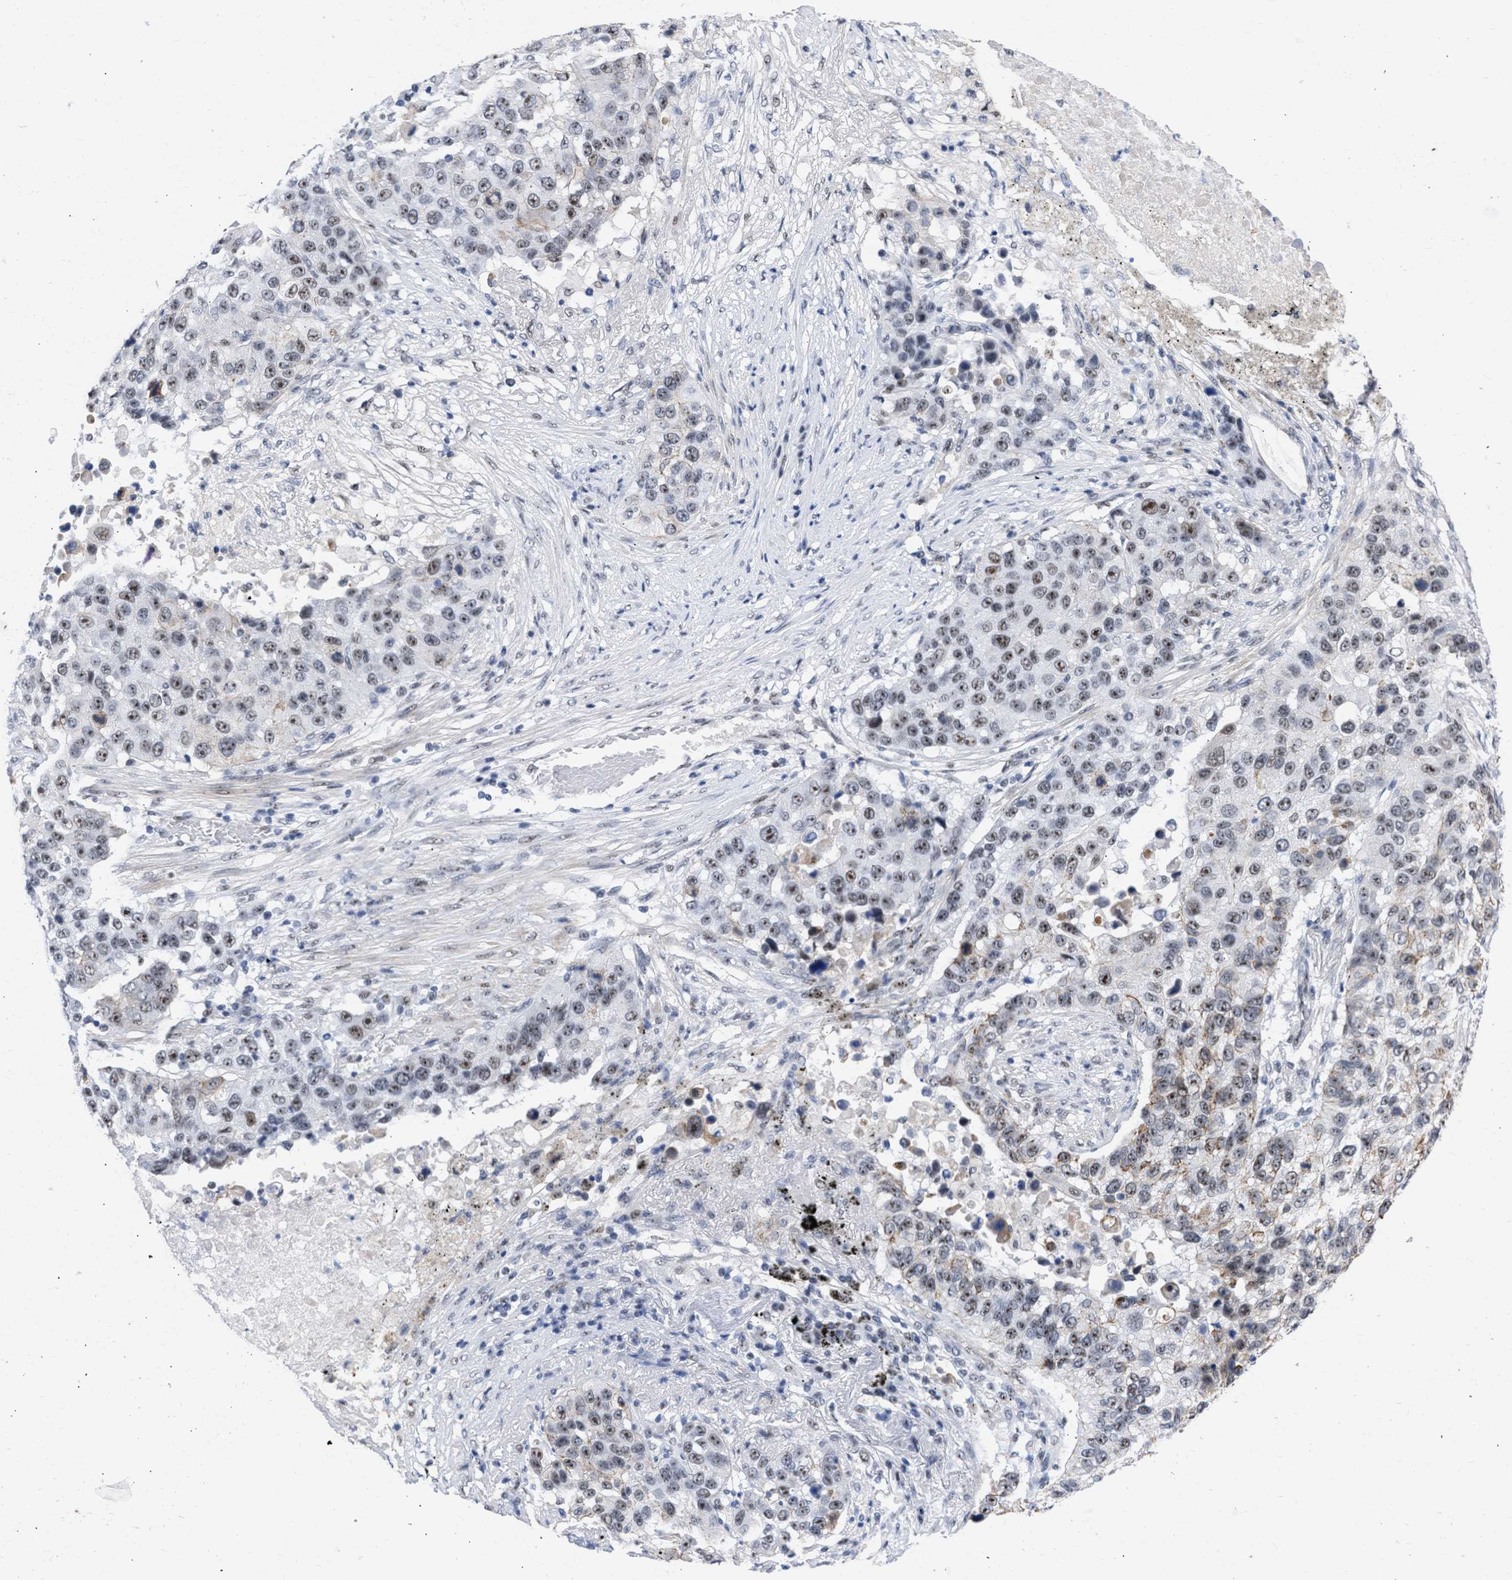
{"staining": {"intensity": "moderate", "quantity": ">75%", "location": "cytoplasmic/membranous,nuclear"}, "tissue": "lung cancer", "cell_type": "Tumor cells", "image_type": "cancer", "snomed": [{"axis": "morphology", "description": "Squamous cell carcinoma, NOS"}, {"axis": "topography", "description": "Lung"}], "caption": "Immunohistochemical staining of lung squamous cell carcinoma demonstrates medium levels of moderate cytoplasmic/membranous and nuclear protein staining in approximately >75% of tumor cells.", "gene": "DDX41", "patient": {"sex": "male", "age": 57}}